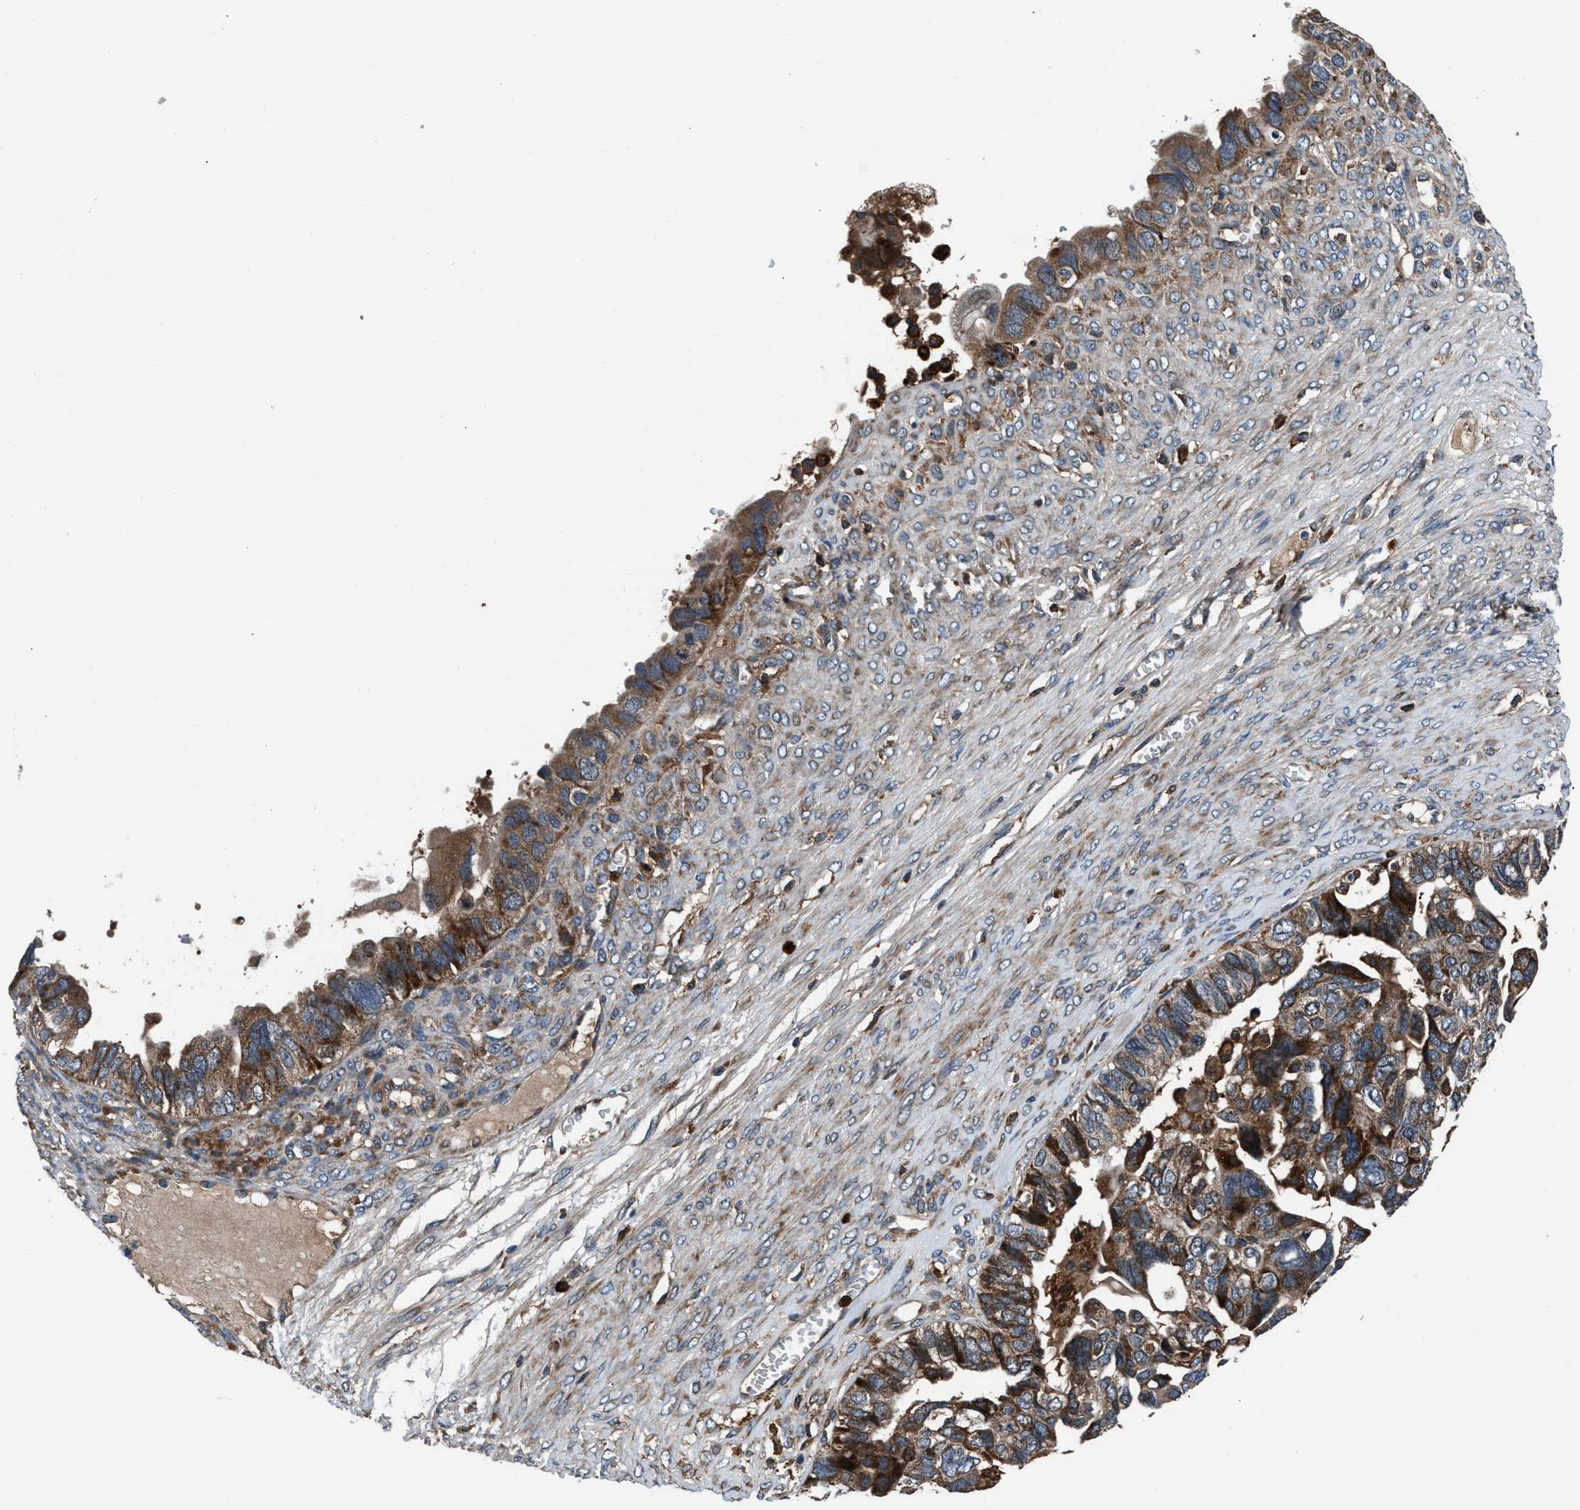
{"staining": {"intensity": "moderate", "quantity": ">75%", "location": "cytoplasmic/membranous"}, "tissue": "ovarian cancer", "cell_type": "Tumor cells", "image_type": "cancer", "snomed": [{"axis": "morphology", "description": "Cystadenocarcinoma, serous, NOS"}, {"axis": "topography", "description": "Ovary"}], "caption": "Protein staining exhibits moderate cytoplasmic/membranous staining in about >75% of tumor cells in ovarian cancer (serous cystadenocarcinoma).", "gene": "FAM221A", "patient": {"sex": "female", "age": 79}}